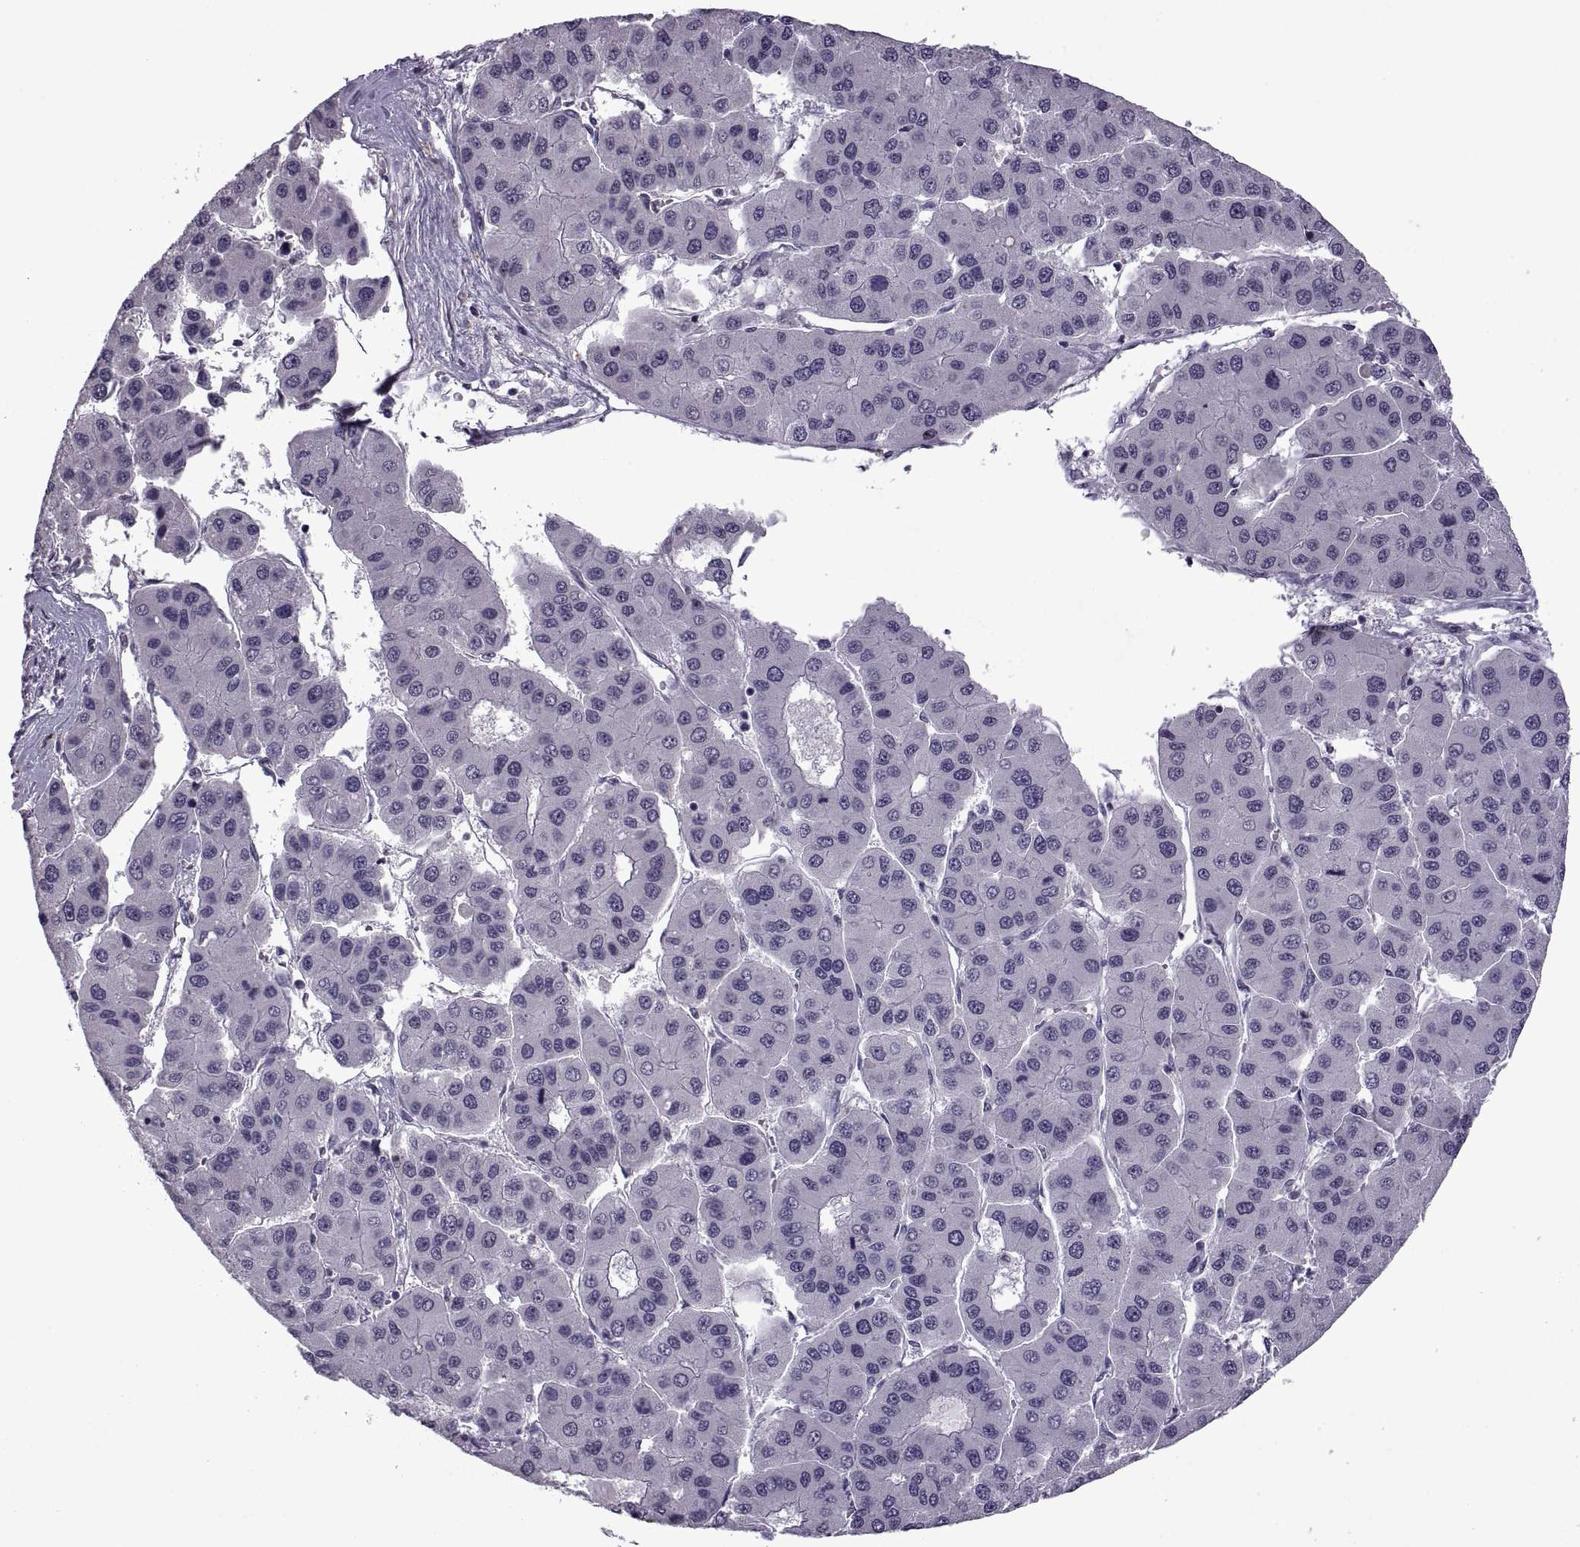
{"staining": {"intensity": "negative", "quantity": "none", "location": "none"}, "tissue": "liver cancer", "cell_type": "Tumor cells", "image_type": "cancer", "snomed": [{"axis": "morphology", "description": "Carcinoma, Hepatocellular, NOS"}, {"axis": "topography", "description": "Liver"}], "caption": "Immunohistochemistry (IHC) image of neoplastic tissue: liver cancer stained with DAB reveals no significant protein expression in tumor cells. Brightfield microscopy of IHC stained with DAB (brown) and hematoxylin (blue), captured at high magnification.", "gene": "SINHCAF", "patient": {"sex": "male", "age": 73}}